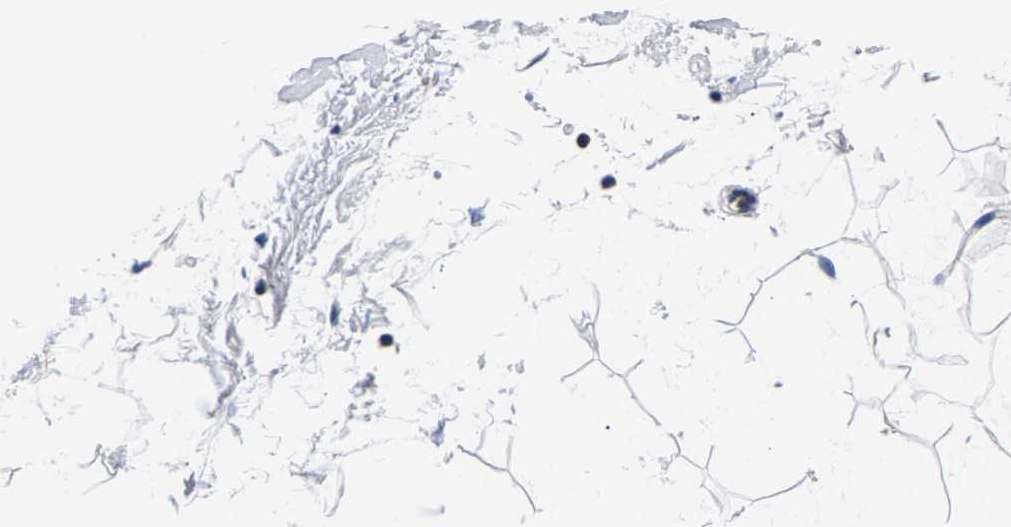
{"staining": {"intensity": "negative", "quantity": "none", "location": "none"}, "tissue": "adipose tissue", "cell_type": "Adipocytes", "image_type": "normal", "snomed": [{"axis": "morphology", "description": "Normal tissue, NOS"}, {"axis": "topography", "description": "Soft tissue"}], "caption": "DAB immunohistochemical staining of normal human adipose tissue exhibits no significant positivity in adipocytes. (Stains: DAB (3,3'-diaminobenzidine) immunohistochemistry with hematoxylin counter stain, Microscopy: brightfield microscopy at high magnification).", "gene": "PHF24", "patient": {"sex": "male", "age": 72}}